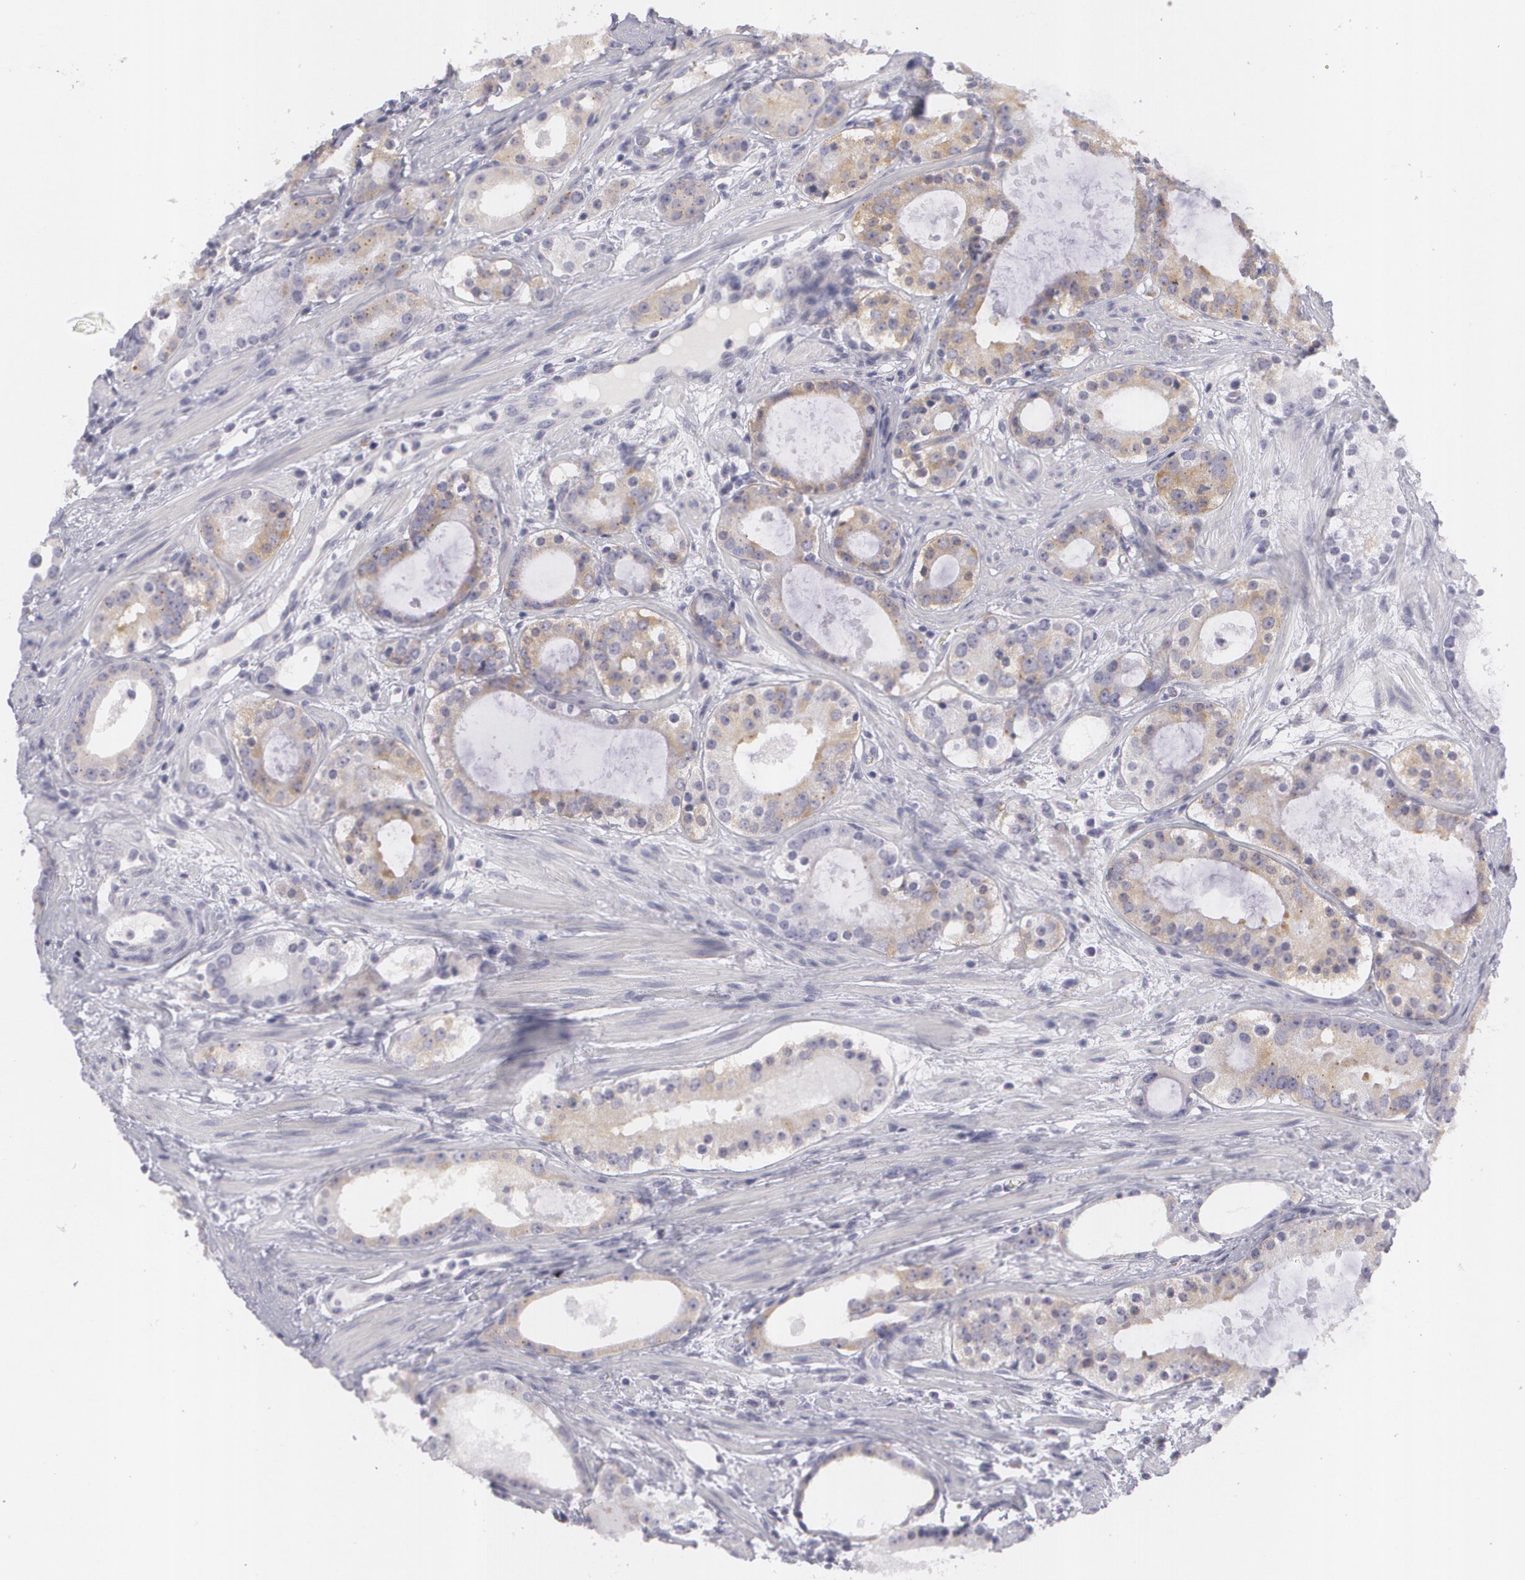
{"staining": {"intensity": "weak", "quantity": ">75%", "location": "cytoplasmic/membranous"}, "tissue": "prostate cancer", "cell_type": "Tumor cells", "image_type": "cancer", "snomed": [{"axis": "morphology", "description": "Adenocarcinoma, Medium grade"}, {"axis": "topography", "description": "Prostate"}], "caption": "IHC image of prostate cancer (medium-grade adenocarcinoma) stained for a protein (brown), which exhibits low levels of weak cytoplasmic/membranous staining in approximately >75% of tumor cells.", "gene": "MBNL3", "patient": {"sex": "male", "age": 73}}